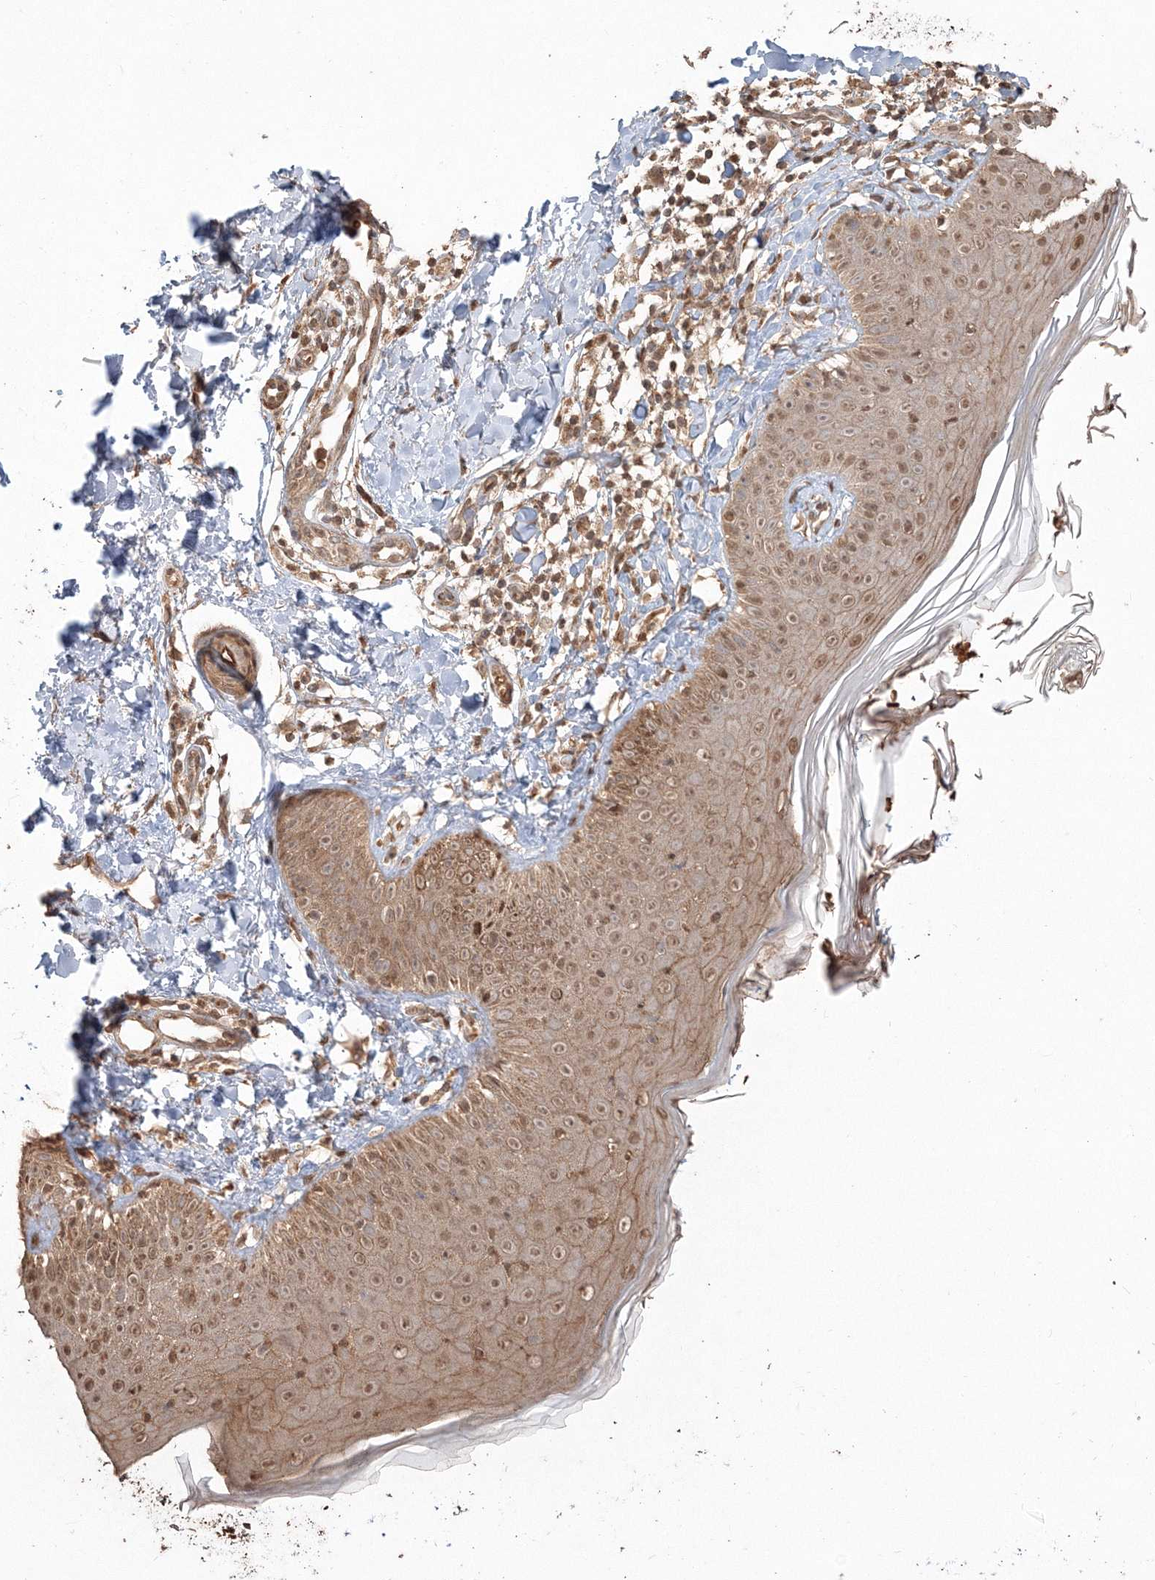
{"staining": {"intensity": "moderate", "quantity": ">75%", "location": "cytoplasmic/membranous"}, "tissue": "skin", "cell_type": "Fibroblasts", "image_type": "normal", "snomed": [{"axis": "morphology", "description": "Normal tissue, NOS"}, {"axis": "topography", "description": "Skin"}], "caption": "A brown stain highlights moderate cytoplasmic/membranous staining of a protein in fibroblasts of unremarkable skin. The staining was performed using DAB to visualize the protein expression in brown, while the nuclei were stained in blue with hematoxylin (Magnification: 20x).", "gene": "CCDC122", "patient": {"sex": "male", "age": 52}}